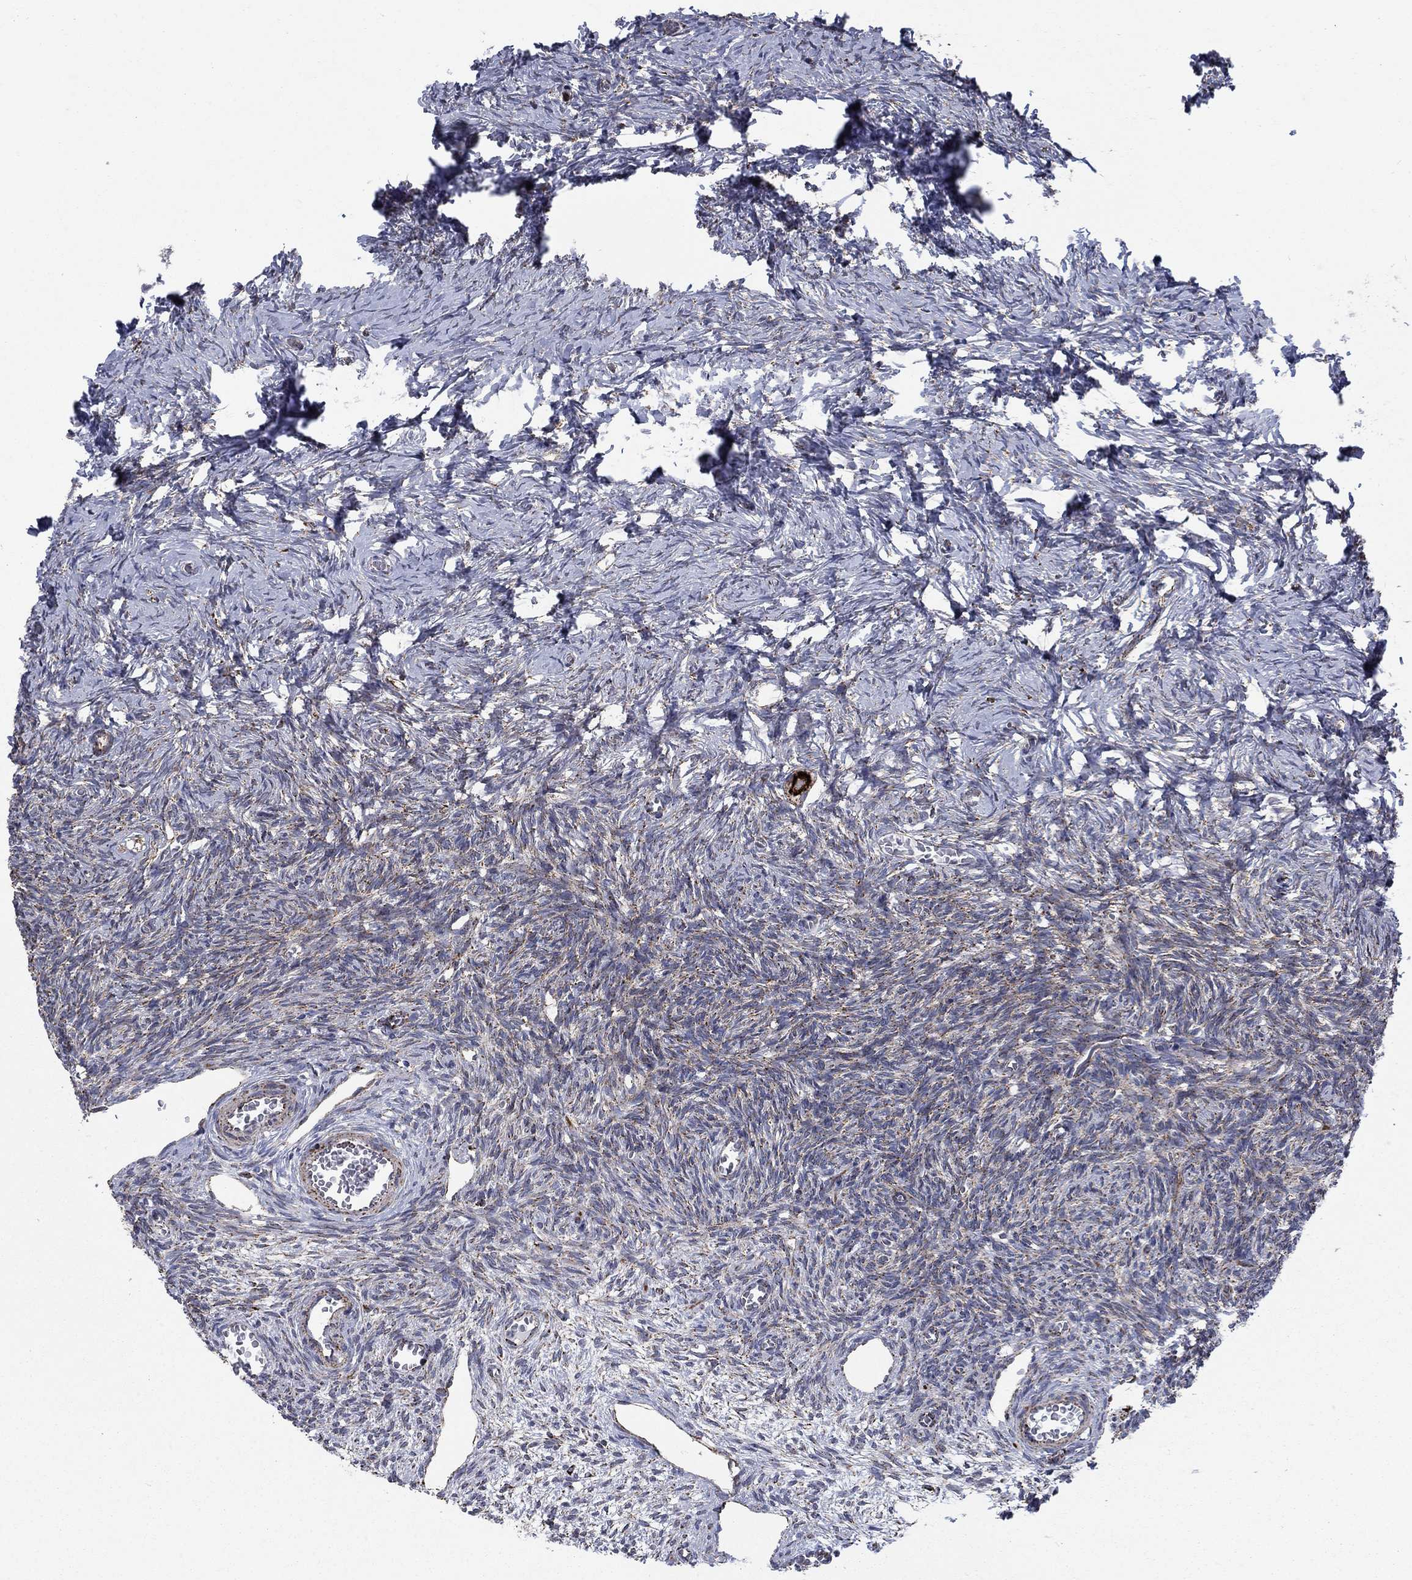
{"staining": {"intensity": "strong", "quantity": ">75%", "location": "cytoplasmic/membranous"}, "tissue": "ovary", "cell_type": "Follicle cells", "image_type": "normal", "snomed": [{"axis": "morphology", "description": "Normal tissue, NOS"}, {"axis": "topography", "description": "Ovary"}], "caption": "The micrograph shows staining of normal ovary, revealing strong cytoplasmic/membranous protein expression (brown color) within follicle cells.", "gene": "MOAP1", "patient": {"sex": "female", "age": 27}}